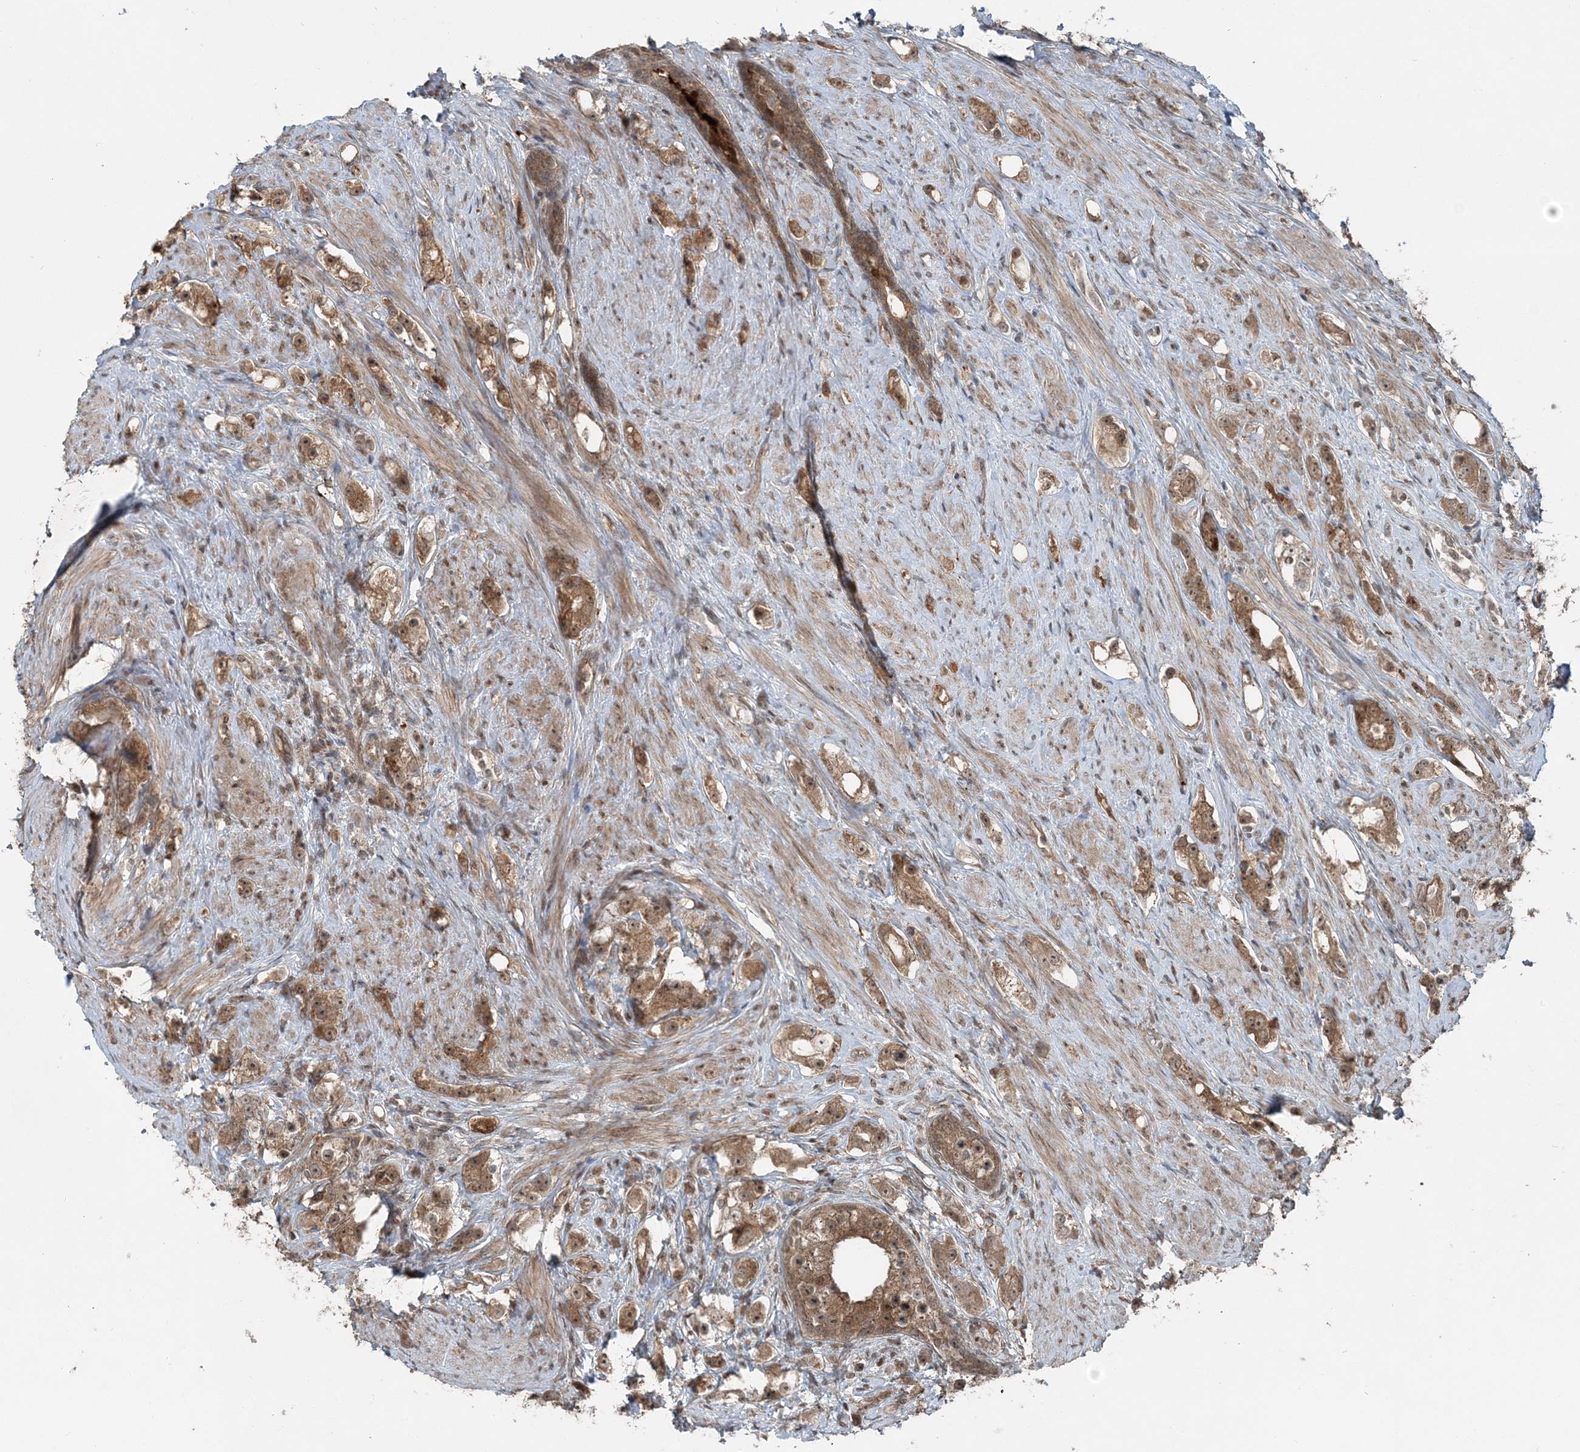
{"staining": {"intensity": "moderate", "quantity": ">75%", "location": "cytoplasmic/membranous,nuclear"}, "tissue": "prostate cancer", "cell_type": "Tumor cells", "image_type": "cancer", "snomed": [{"axis": "morphology", "description": "Adenocarcinoma, High grade"}, {"axis": "topography", "description": "Prostate"}], "caption": "Immunohistochemistry image of human high-grade adenocarcinoma (prostate) stained for a protein (brown), which shows medium levels of moderate cytoplasmic/membranous and nuclear positivity in about >75% of tumor cells.", "gene": "FBXL17", "patient": {"sex": "male", "age": 63}}